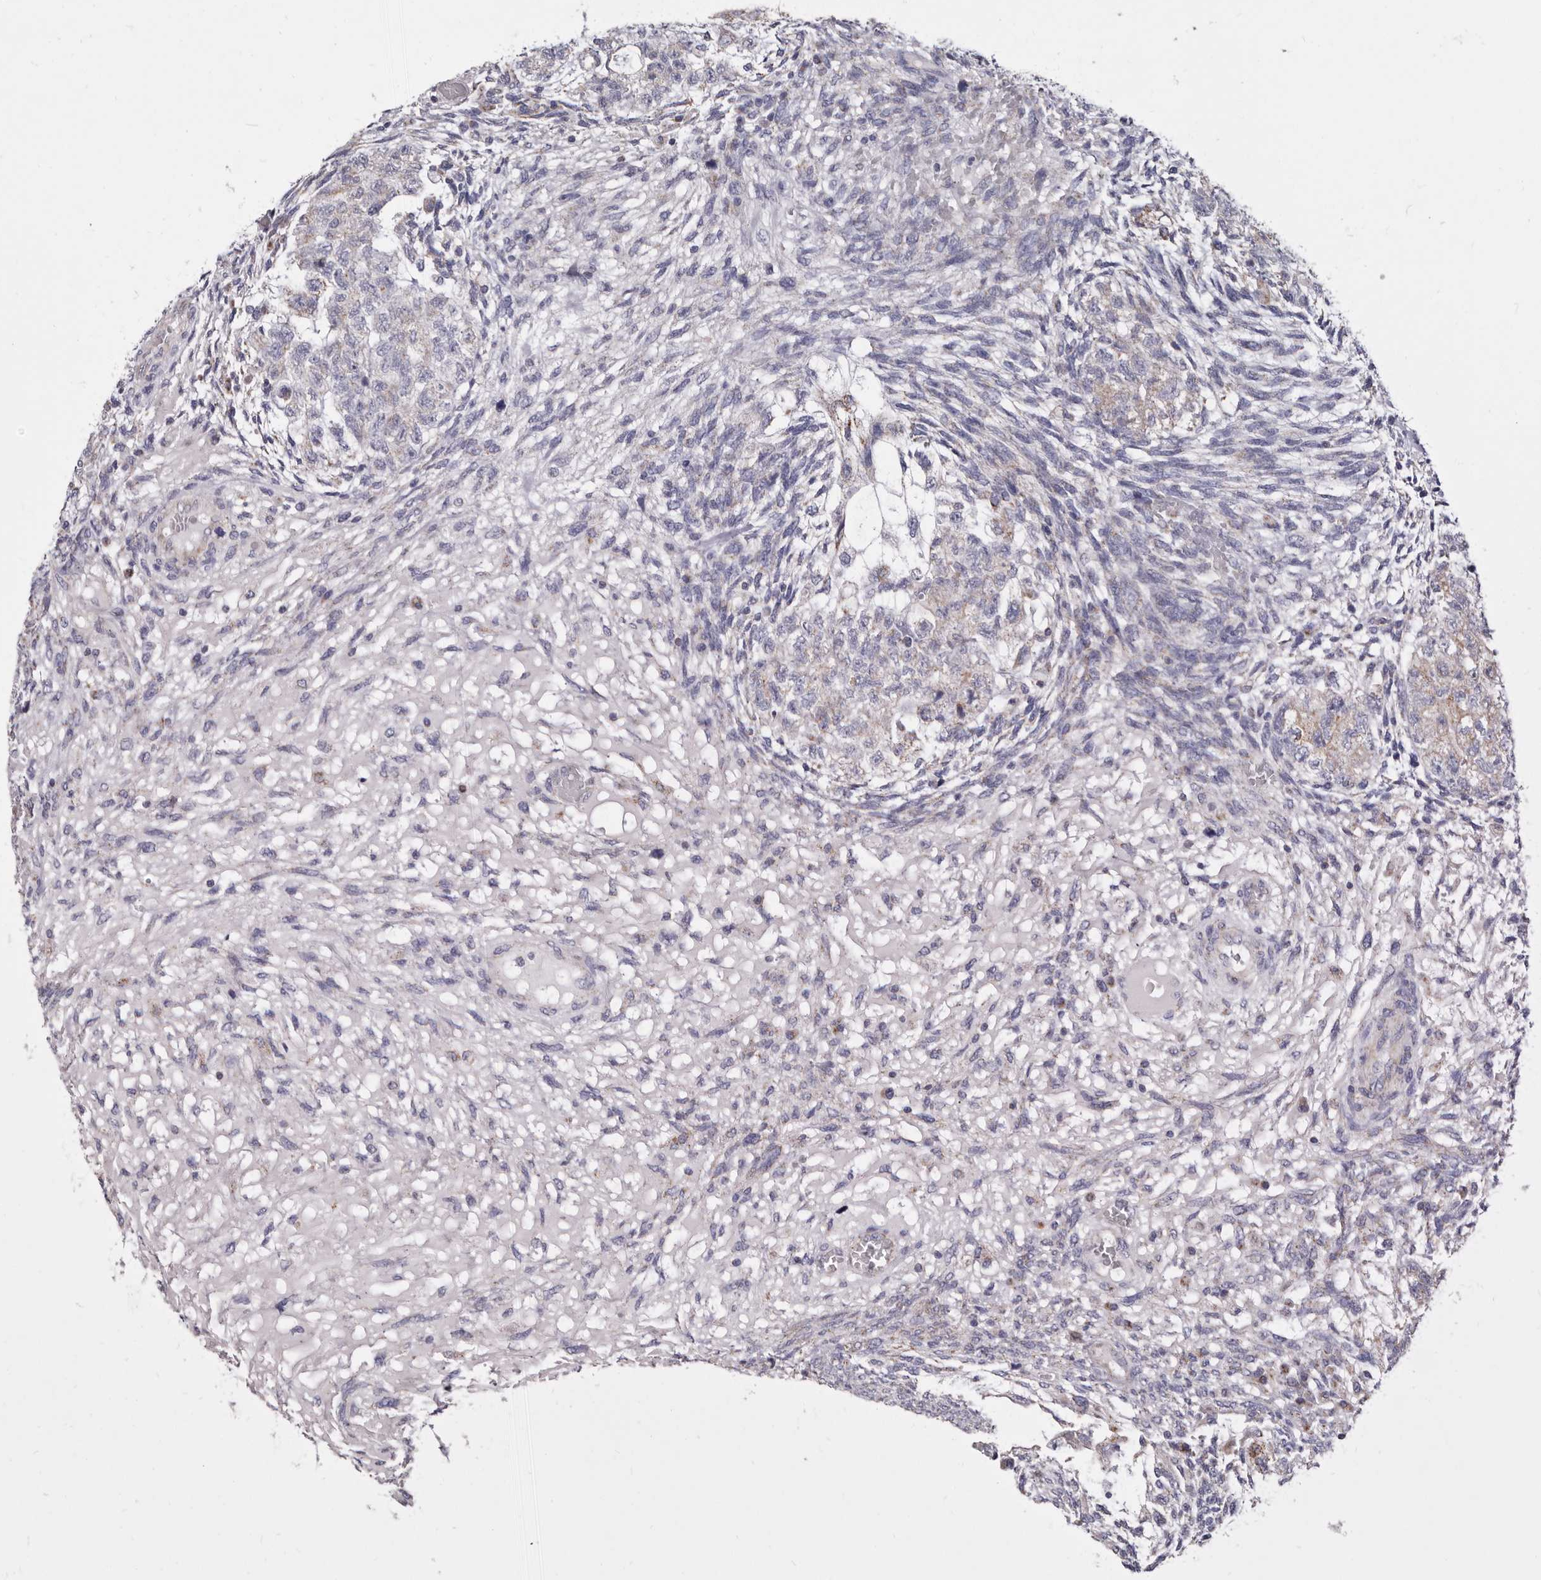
{"staining": {"intensity": "weak", "quantity": "25%-75%", "location": "cytoplasmic/membranous"}, "tissue": "testis cancer", "cell_type": "Tumor cells", "image_type": "cancer", "snomed": [{"axis": "morphology", "description": "Normal tissue, NOS"}, {"axis": "morphology", "description": "Carcinoma, Embryonal, NOS"}, {"axis": "topography", "description": "Testis"}], "caption": "Weak cytoplasmic/membranous staining is identified in about 25%-75% of tumor cells in testis cancer.", "gene": "RSPO2", "patient": {"sex": "male", "age": 36}}